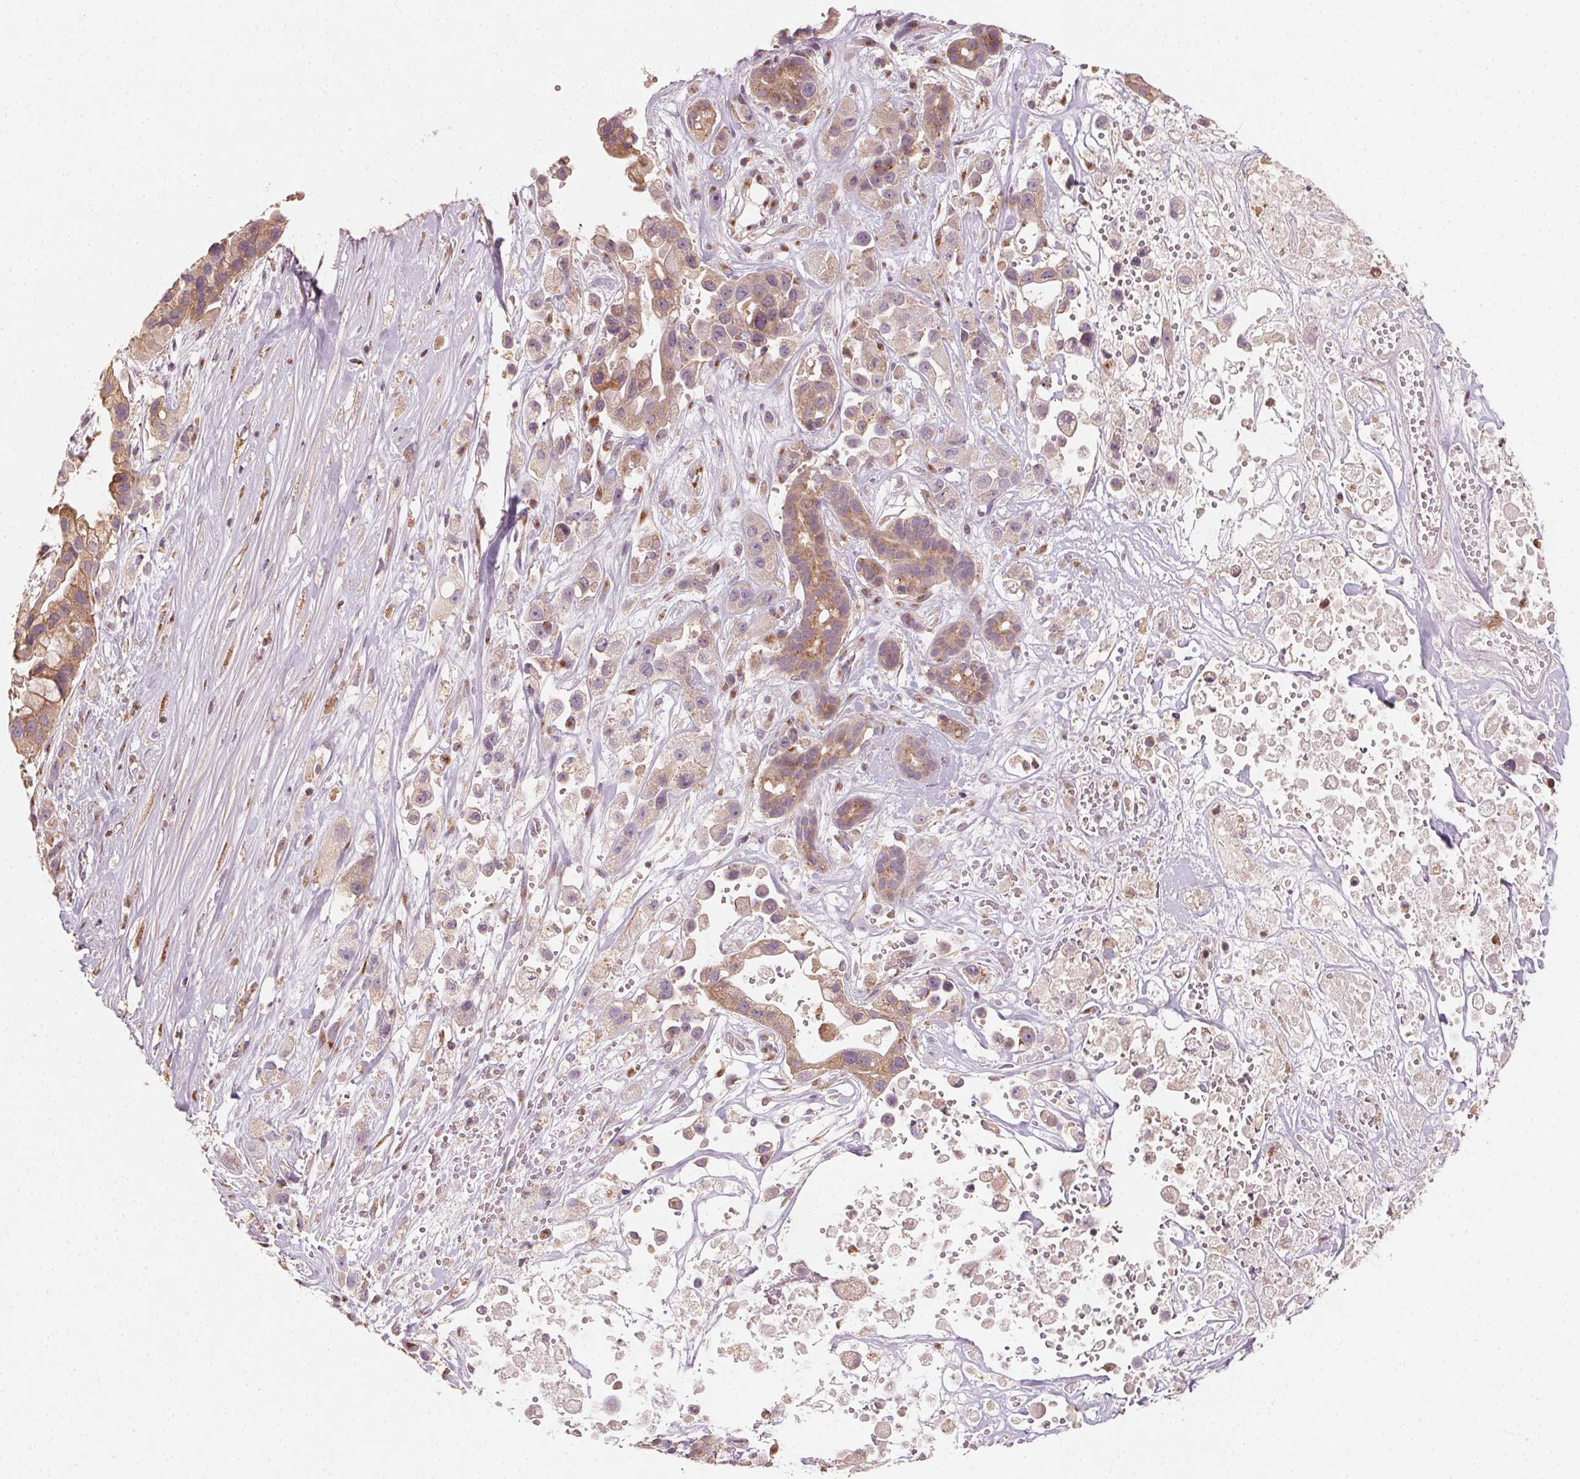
{"staining": {"intensity": "moderate", "quantity": ">75%", "location": "cytoplasmic/membranous"}, "tissue": "pancreatic cancer", "cell_type": "Tumor cells", "image_type": "cancer", "snomed": [{"axis": "morphology", "description": "Adenocarcinoma, NOS"}, {"axis": "topography", "description": "Pancreas"}], "caption": "This micrograph displays pancreatic adenocarcinoma stained with immunohistochemistry to label a protein in brown. The cytoplasmic/membranous of tumor cells show moderate positivity for the protein. Nuclei are counter-stained blue.", "gene": "AP1S1", "patient": {"sex": "male", "age": 44}}